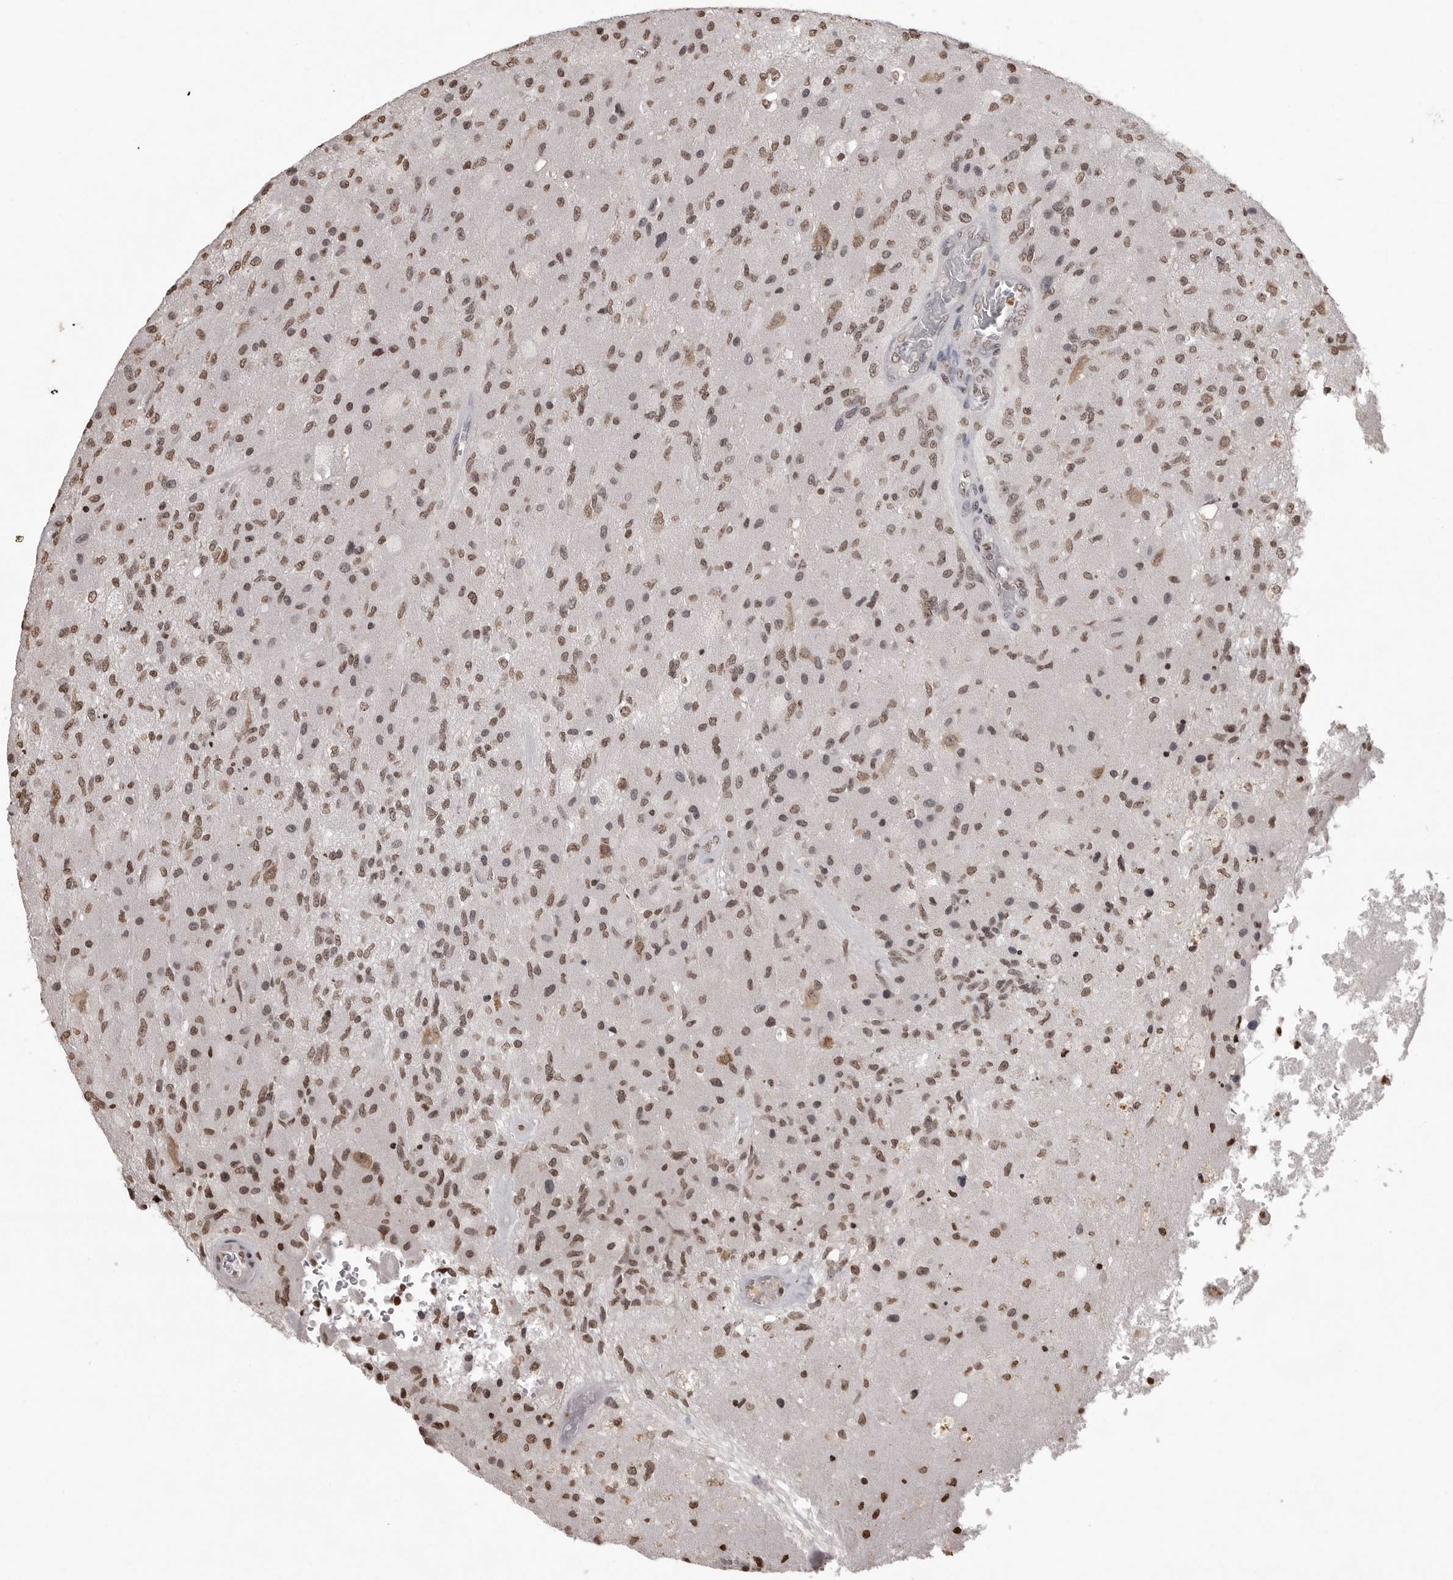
{"staining": {"intensity": "moderate", "quantity": ">75%", "location": "nuclear"}, "tissue": "glioma", "cell_type": "Tumor cells", "image_type": "cancer", "snomed": [{"axis": "morphology", "description": "Normal tissue, NOS"}, {"axis": "morphology", "description": "Glioma, malignant, High grade"}, {"axis": "topography", "description": "Cerebral cortex"}], "caption": "Immunohistochemistry histopathology image of neoplastic tissue: malignant glioma (high-grade) stained using immunohistochemistry reveals medium levels of moderate protein expression localized specifically in the nuclear of tumor cells, appearing as a nuclear brown color.", "gene": "WDR45", "patient": {"sex": "male", "age": 77}}